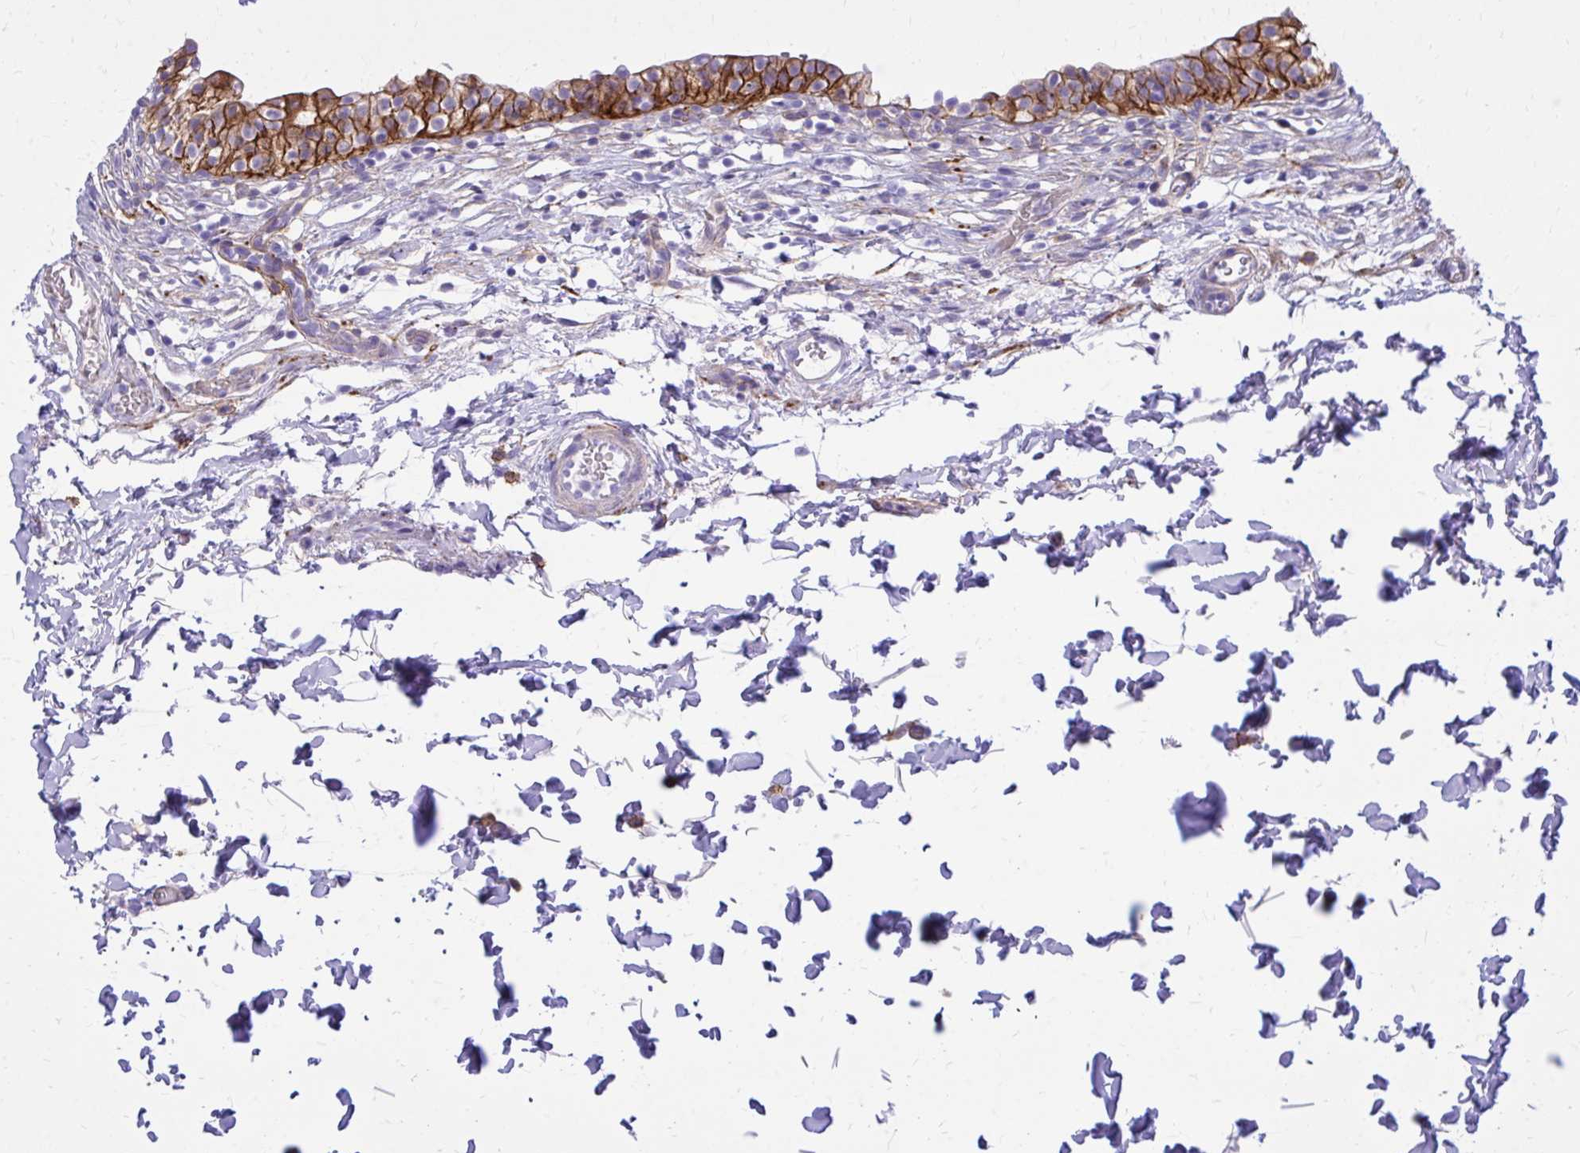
{"staining": {"intensity": "strong", "quantity": ">75%", "location": "cytoplasmic/membranous"}, "tissue": "urinary bladder", "cell_type": "Urothelial cells", "image_type": "normal", "snomed": [{"axis": "morphology", "description": "Normal tissue, NOS"}, {"axis": "topography", "description": "Urinary bladder"}, {"axis": "topography", "description": "Peripheral nerve tissue"}], "caption": "Strong cytoplasmic/membranous expression is identified in about >75% of urothelial cells in normal urinary bladder. (IHC, brightfield microscopy, high magnification).", "gene": "EPB41L1", "patient": {"sex": "male", "age": 55}}